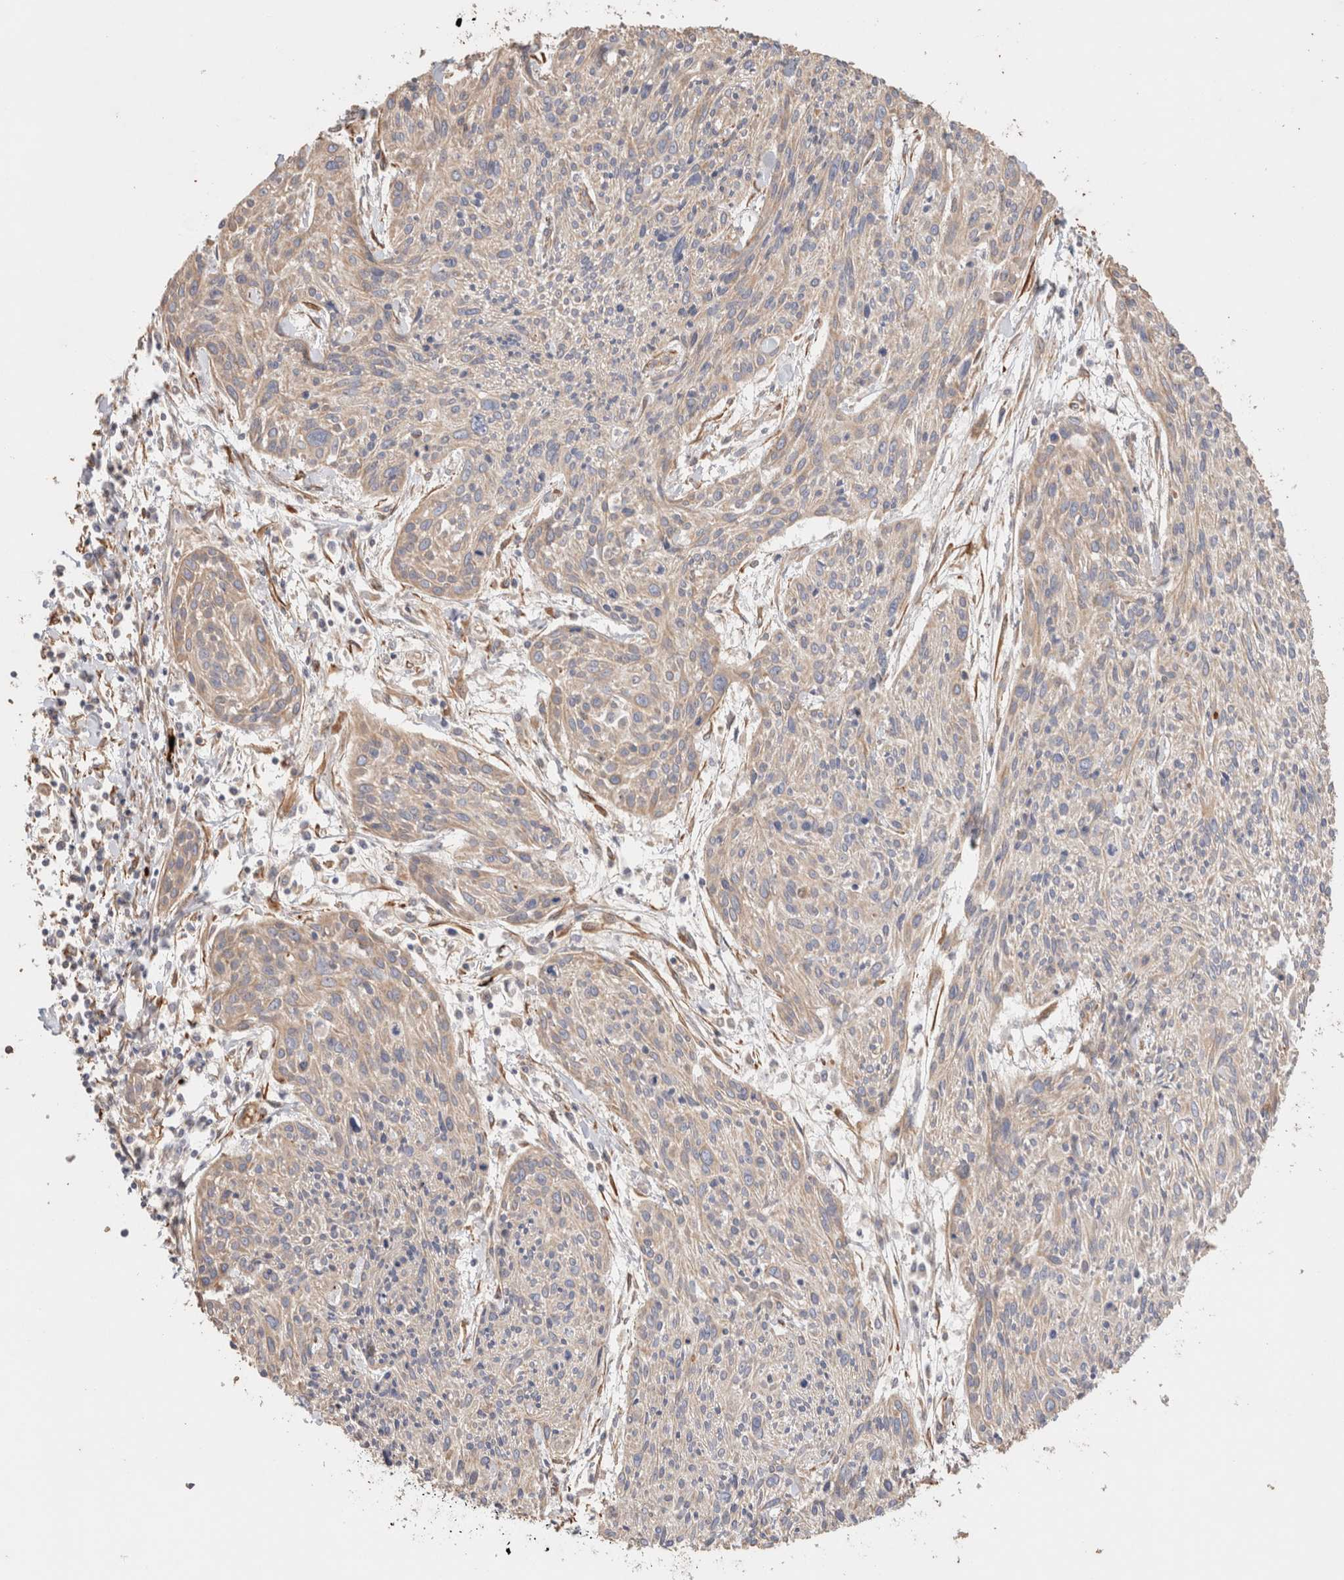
{"staining": {"intensity": "weak", "quantity": "<25%", "location": "cytoplasmic/membranous"}, "tissue": "cervical cancer", "cell_type": "Tumor cells", "image_type": "cancer", "snomed": [{"axis": "morphology", "description": "Squamous cell carcinoma, NOS"}, {"axis": "topography", "description": "Cervix"}], "caption": "Cervical squamous cell carcinoma stained for a protein using IHC demonstrates no staining tumor cells.", "gene": "PROS1", "patient": {"sex": "female", "age": 51}}